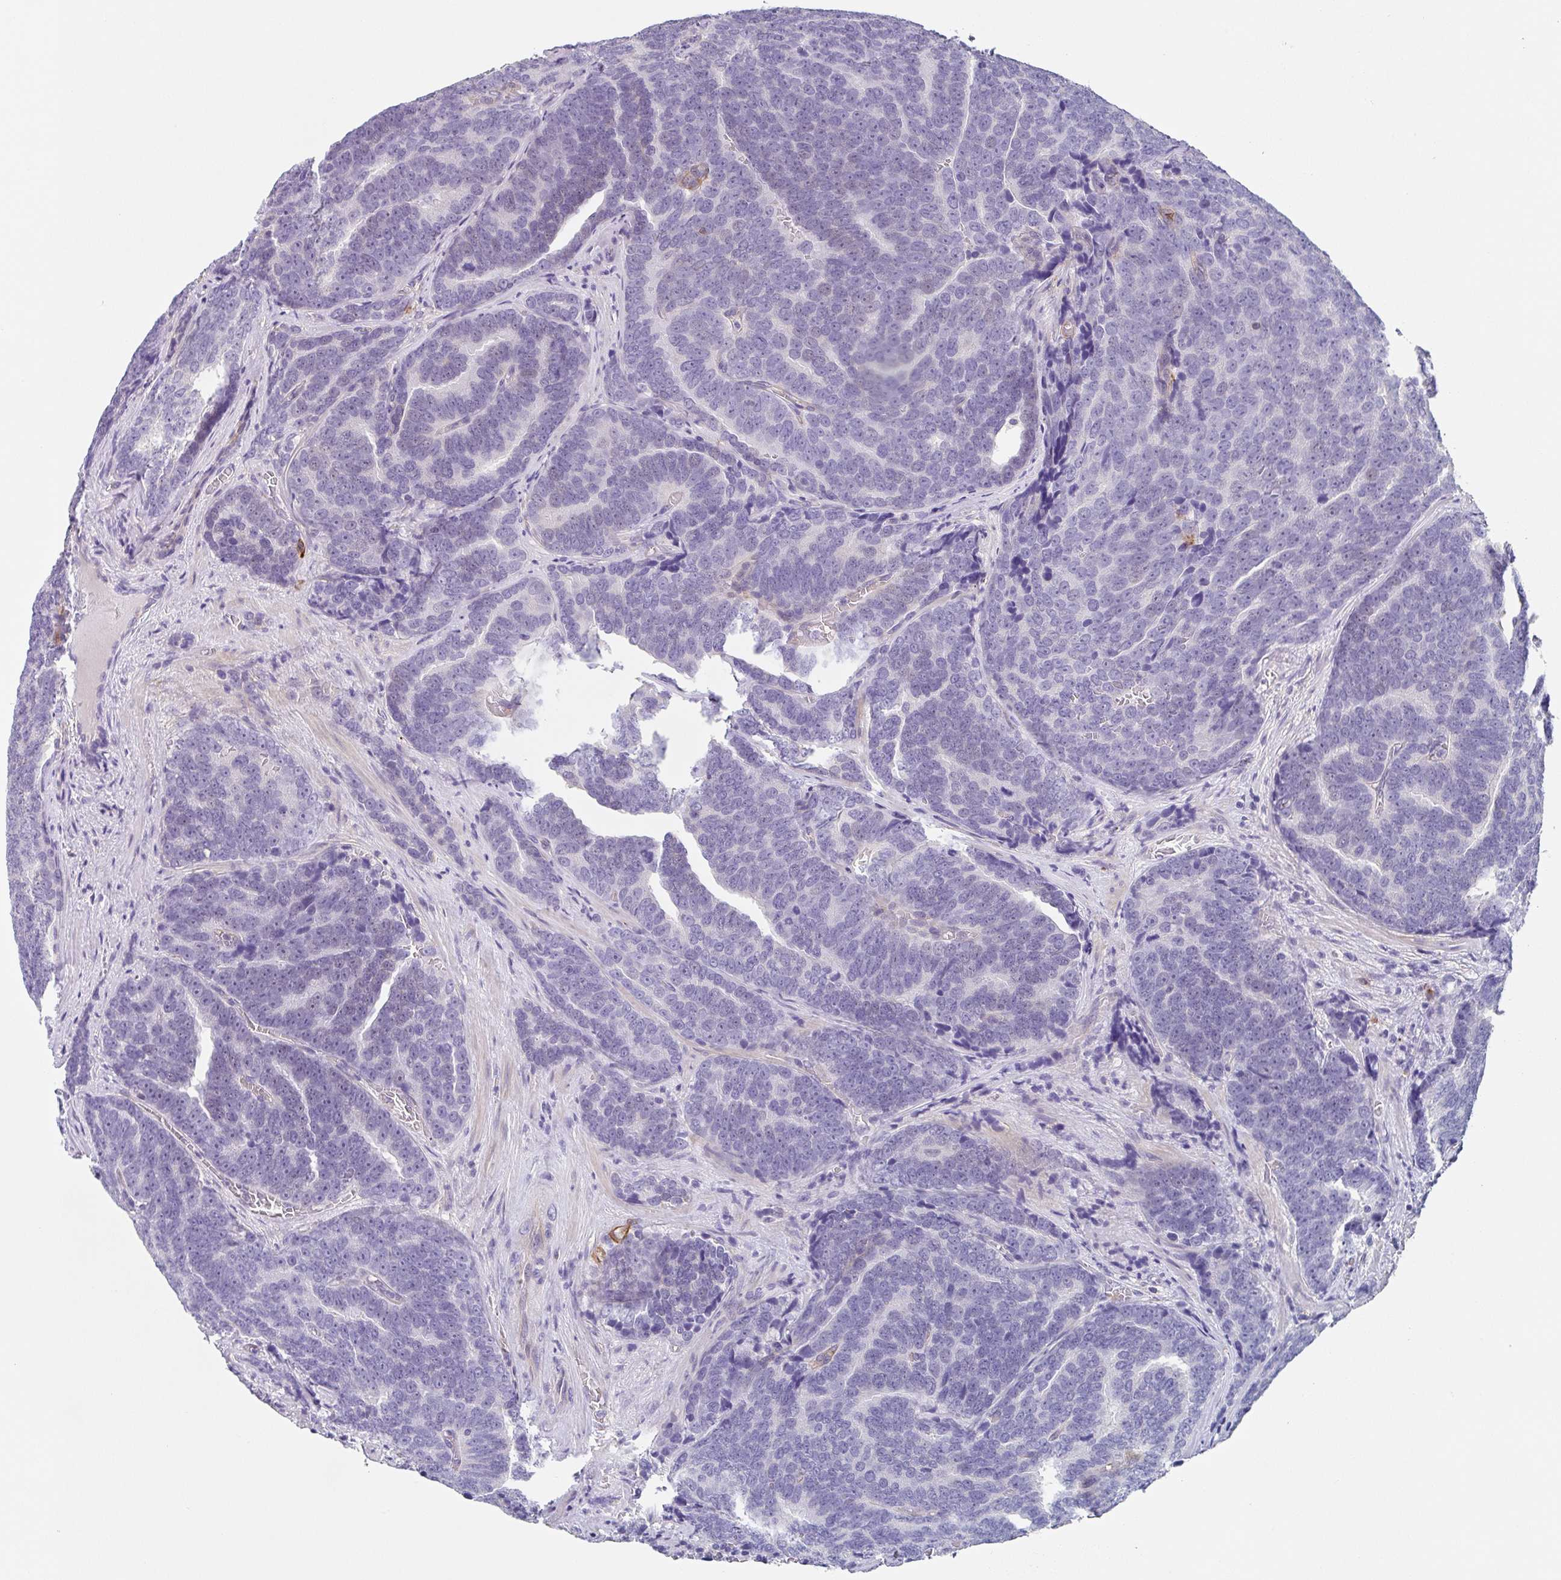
{"staining": {"intensity": "negative", "quantity": "none", "location": "none"}, "tissue": "prostate cancer", "cell_type": "Tumor cells", "image_type": "cancer", "snomed": [{"axis": "morphology", "description": "Adenocarcinoma, Low grade"}, {"axis": "topography", "description": "Prostate"}], "caption": "The micrograph reveals no significant staining in tumor cells of prostate cancer (adenocarcinoma (low-grade)).", "gene": "DBN1", "patient": {"sex": "male", "age": 62}}